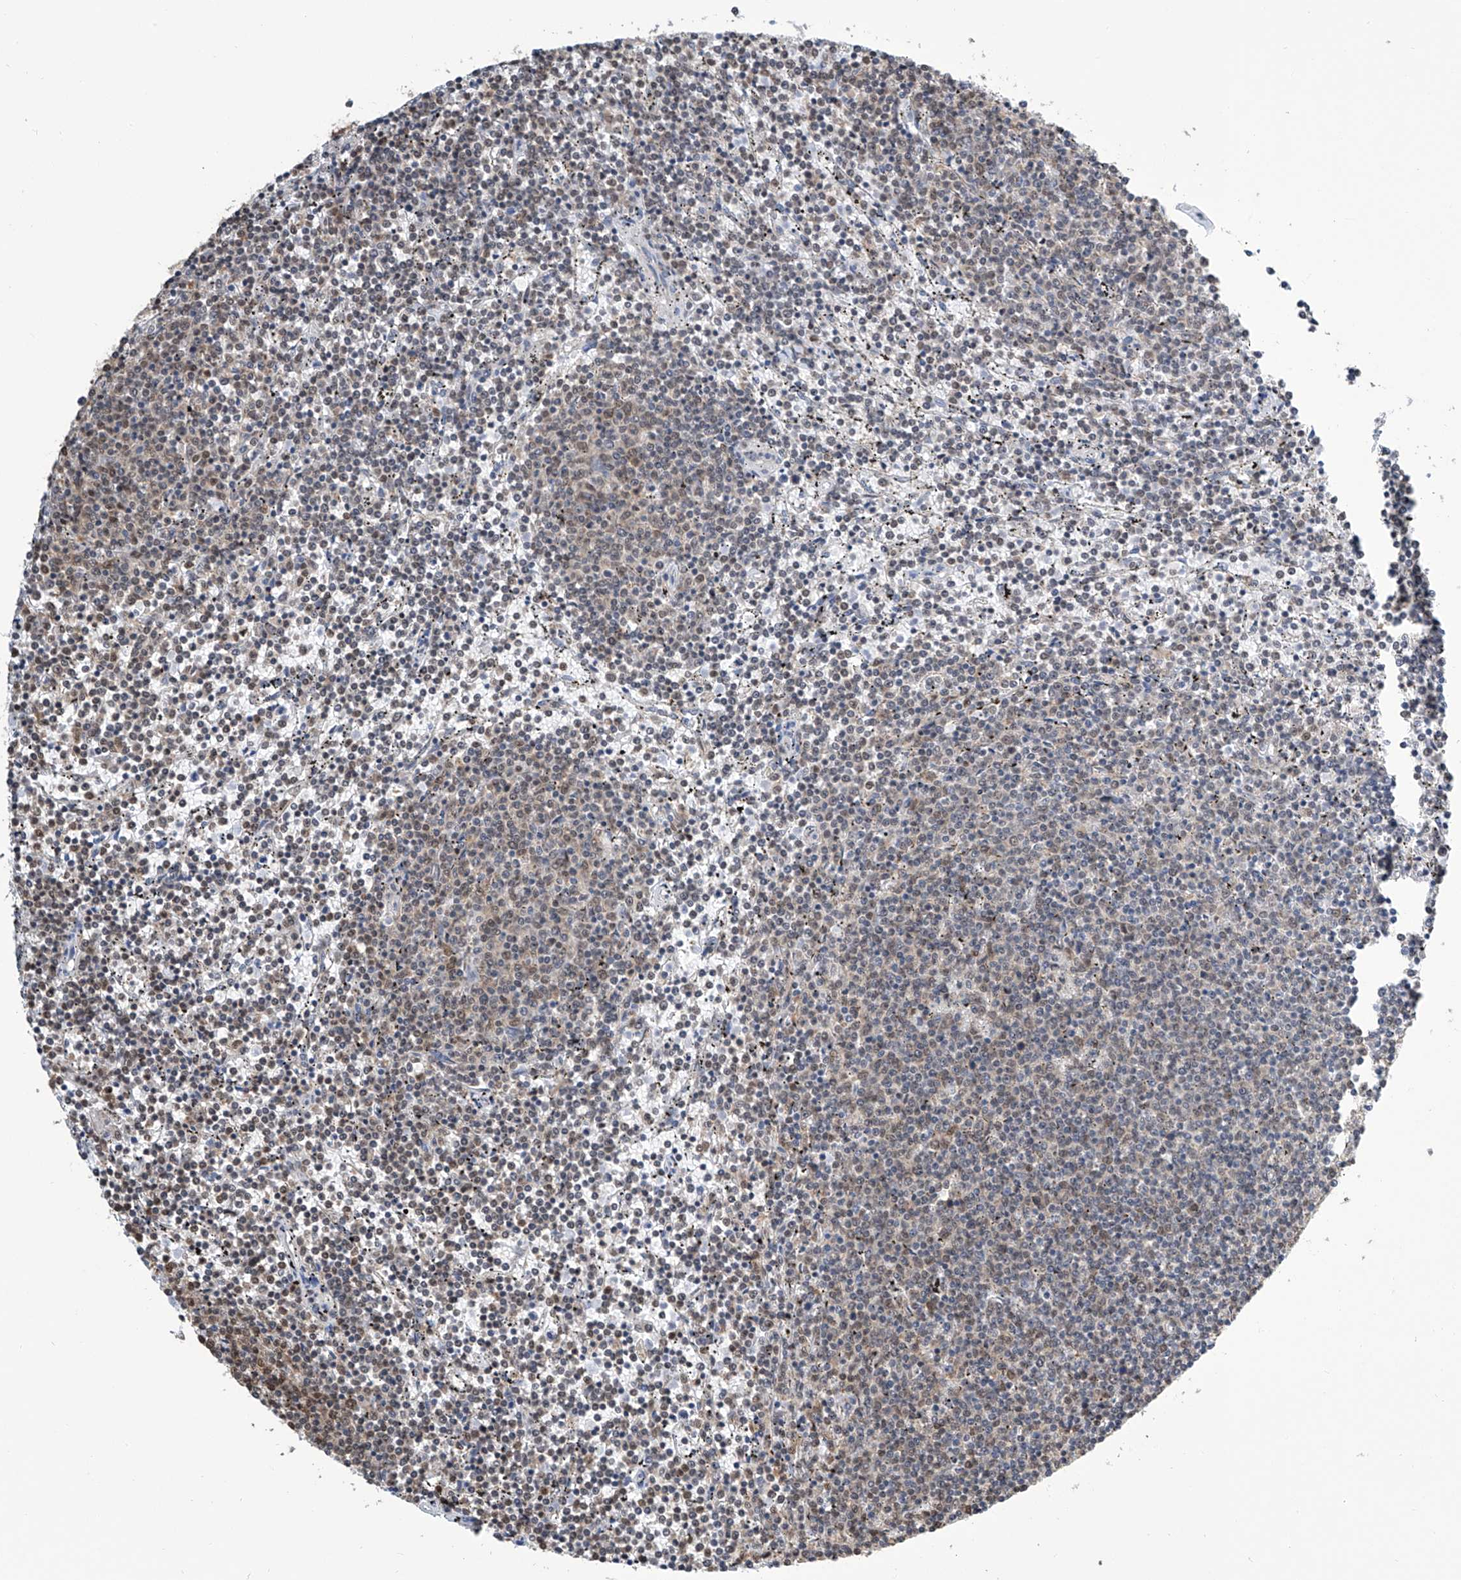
{"staining": {"intensity": "weak", "quantity": "25%-75%", "location": "cytoplasmic/membranous,nuclear"}, "tissue": "lymphoma", "cell_type": "Tumor cells", "image_type": "cancer", "snomed": [{"axis": "morphology", "description": "Malignant lymphoma, non-Hodgkin's type, Low grade"}, {"axis": "topography", "description": "Spleen"}], "caption": "A high-resolution histopathology image shows immunohistochemistry (IHC) staining of lymphoma, which displays weak cytoplasmic/membranous and nuclear expression in approximately 25%-75% of tumor cells. The protein is stained brown, and the nuclei are stained in blue (DAB IHC with brightfield microscopy, high magnification).", "gene": "SREBF2", "patient": {"sex": "female", "age": 50}}